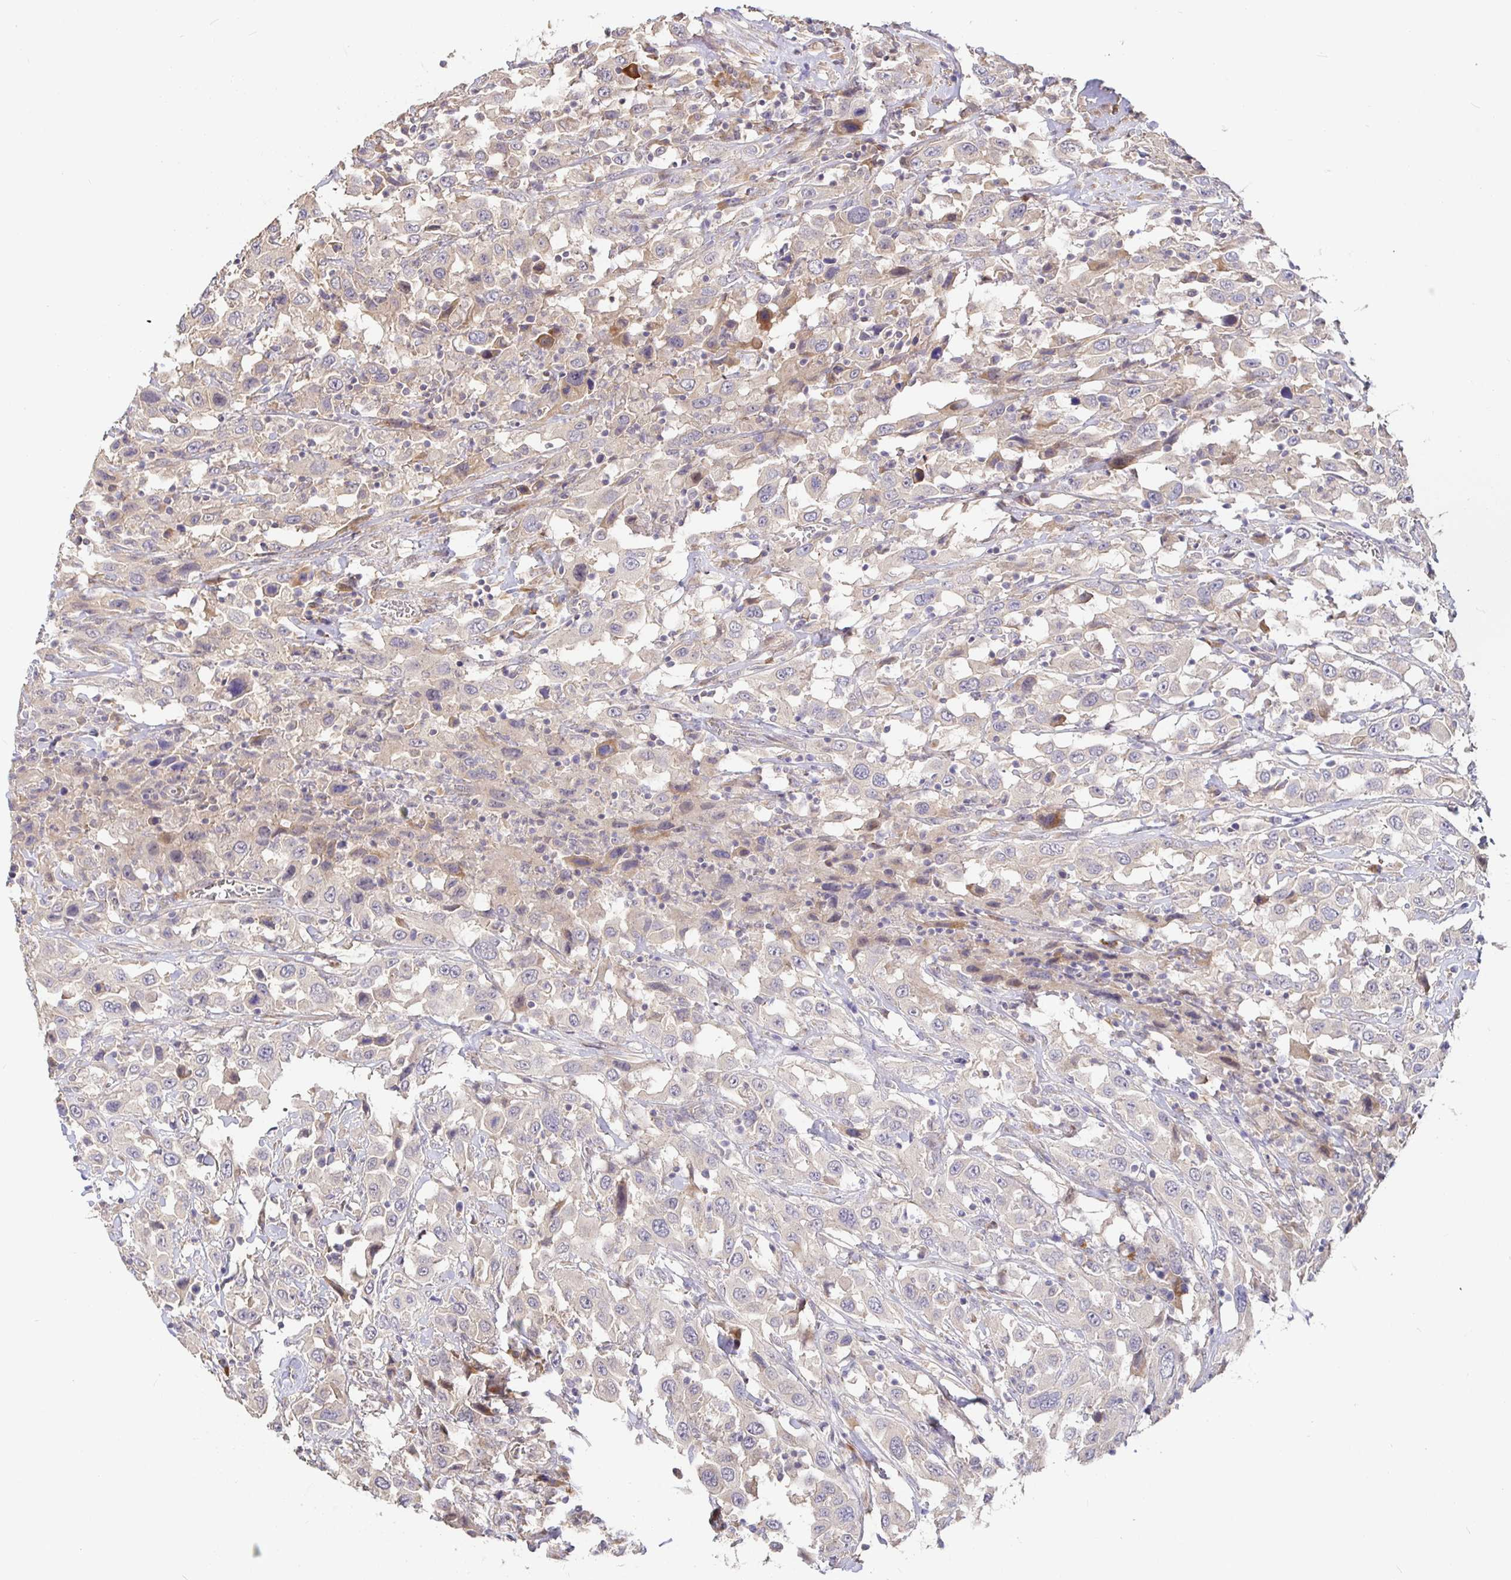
{"staining": {"intensity": "negative", "quantity": "none", "location": "none"}, "tissue": "urothelial cancer", "cell_type": "Tumor cells", "image_type": "cancer", "snomed": [{"axis": "morphology", "description": "Urothelial carcinoma, High grade"}, {"axis": "topography", "description": "Urinary bladder"}], "caption": "A photomicrograph of urothelial cancer stained for a protein exhibits no brown staining in tumor cells.", "gene": "ZDHHC11", "patient": {"sex": "male", "age": 61}}